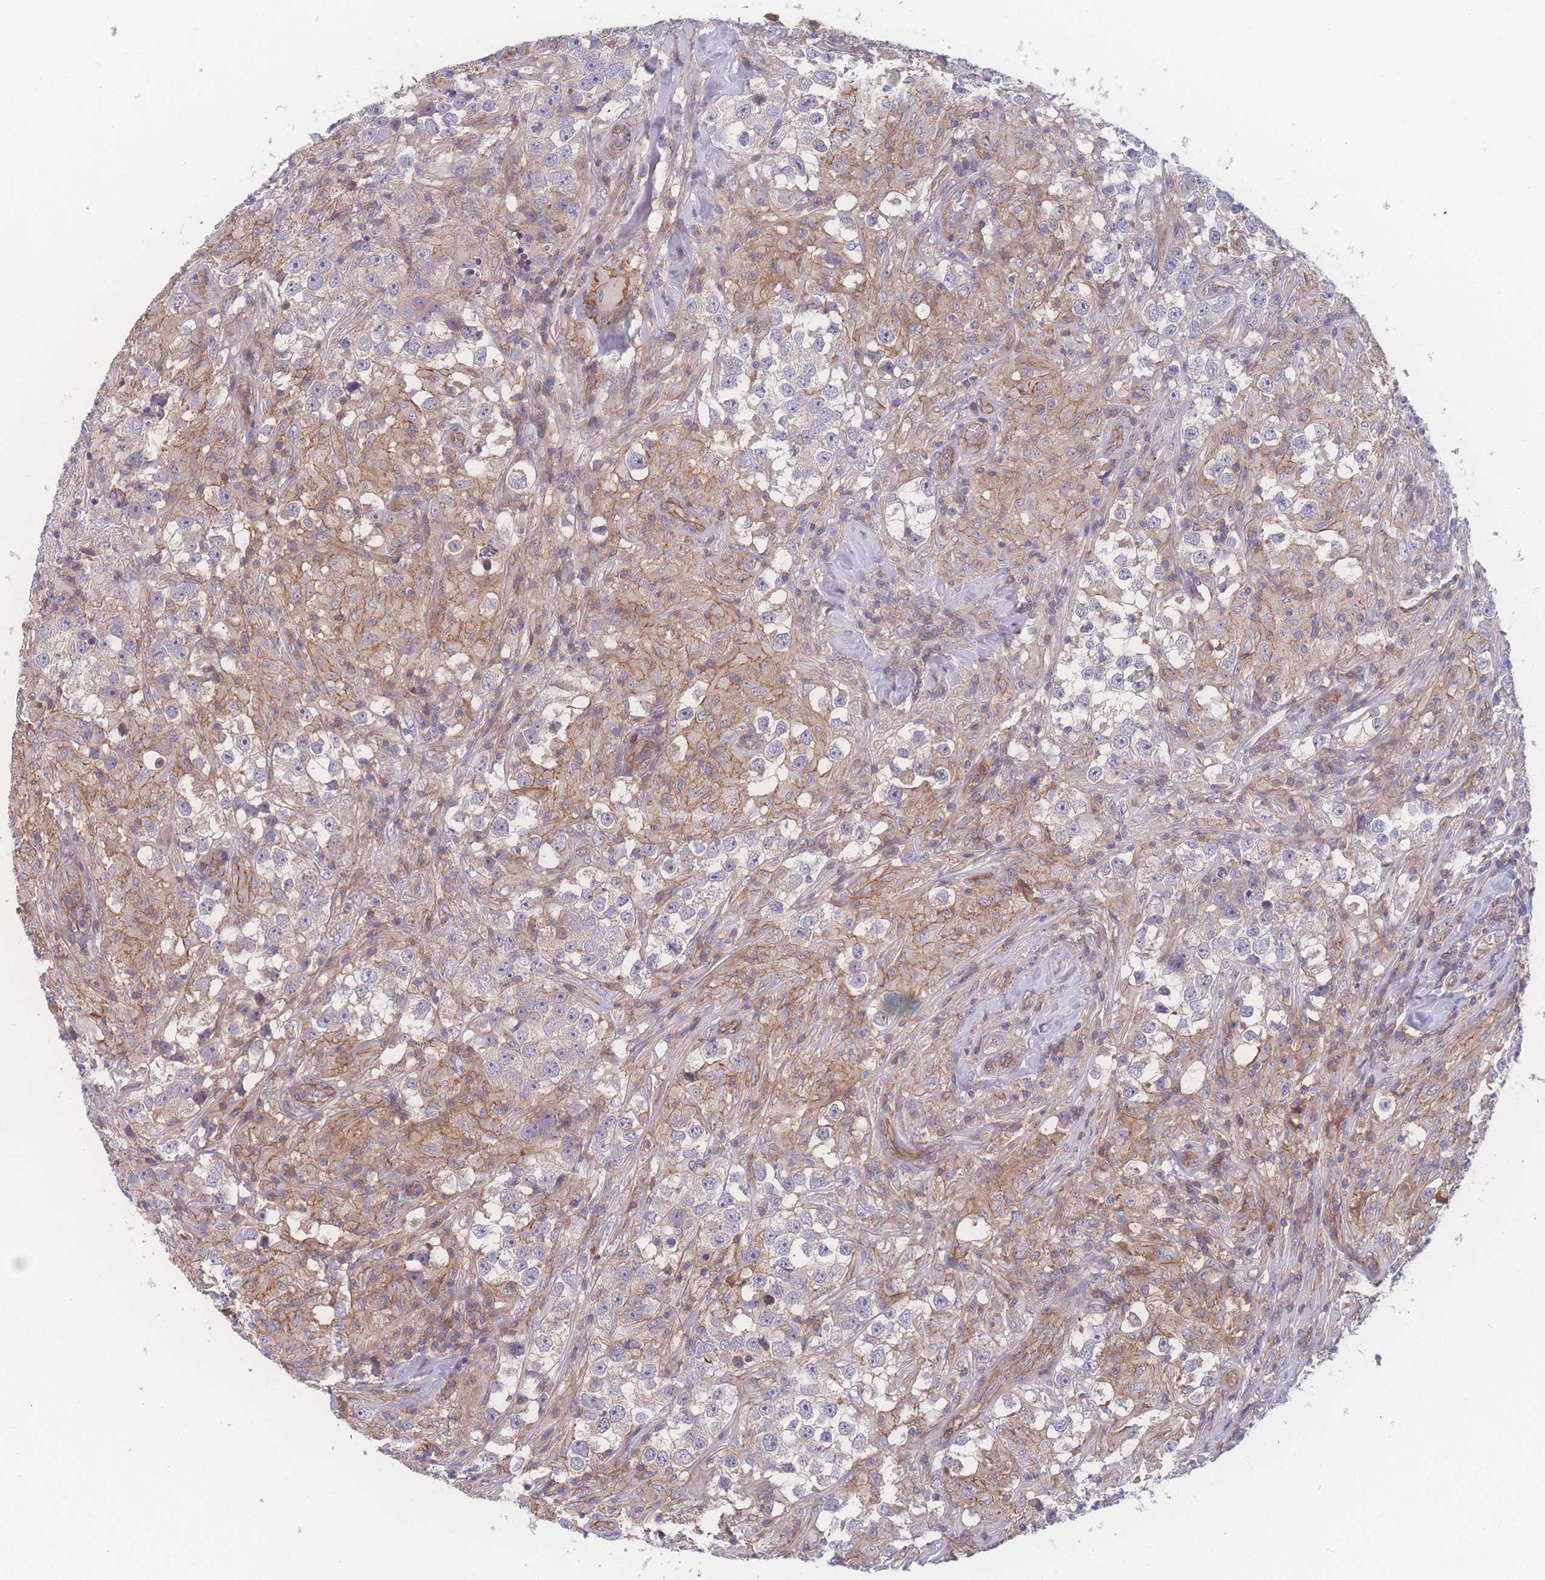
{"staining": {"intensity": "negative", "quantity": "none", "location": "none"}, "tissue": "testis cancer", "cell_type": "Tumor cells", "image_type": "cancer", "snomed": [{"axis": "morphology", "description": "Seminoma, NOS"}, {"axis": "topography", "description": "Testis"}], "caption": "Micrograph shows no protein staining in tumor cells of testis cancer tissue. Brightfield microscopy of immunohistochemistry stained with DAB (3,3'-diaminobenzidine) (brown) and hematoxylin (blue), captured at high magnification.", "gene": "CFAP97", "patient": {"sex": "male", "age": 46}}